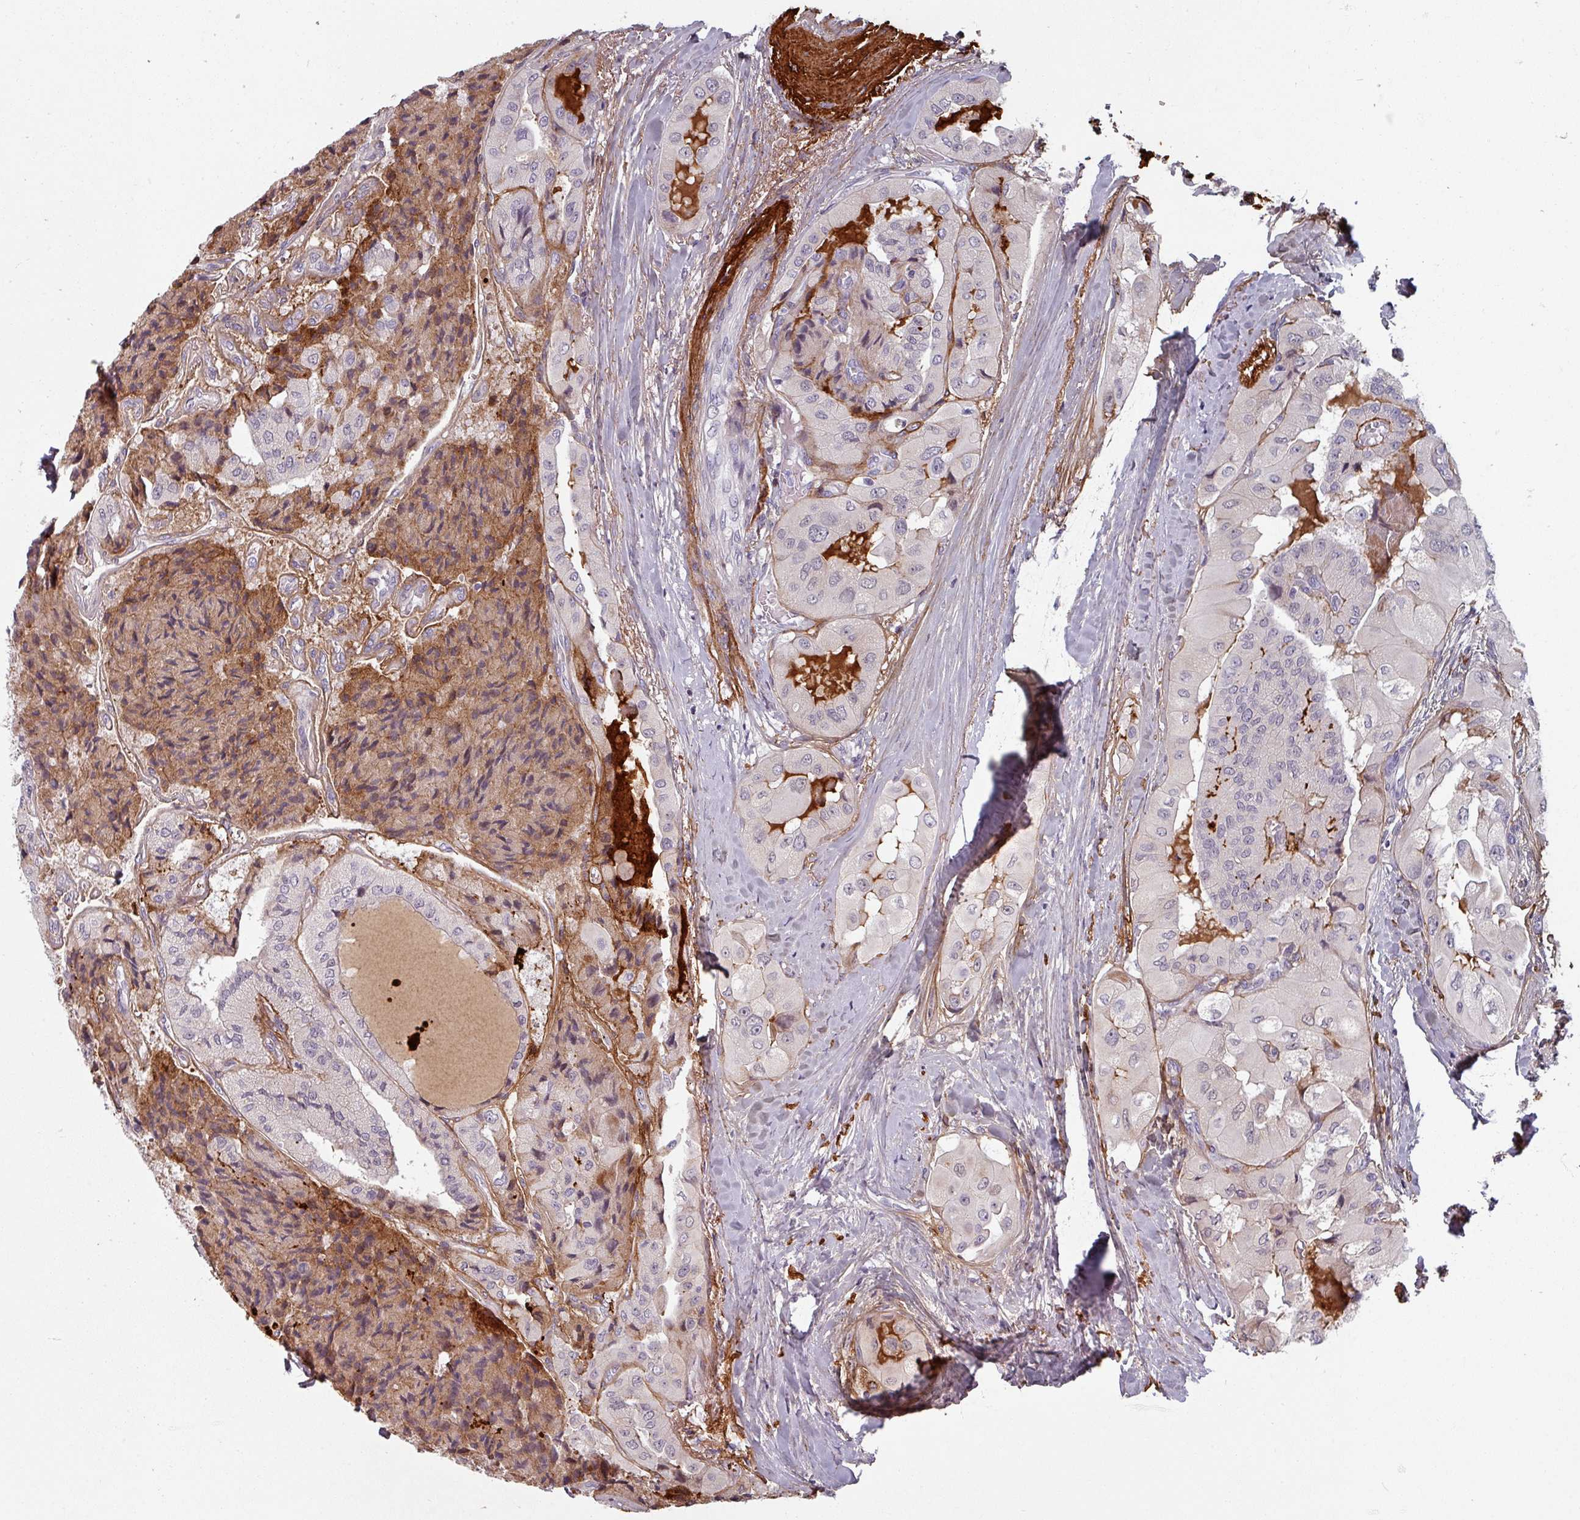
{"staining": {"intensity": "moderate", "quantity": "<25%", "location": "cytoplasmic/membranous"}, "tissue": "thyroid cancer", "cell_type": "Tumor cells", "image_type": "cancer", "snomed": [{"axis": "morphology", "description": "Normal tissue, NOS"}, {"axis": "morphology", "description": "Papillary adenocarcinoma, NOS"}, {"axis": "topography", "description": "Thyroid gland"}], "caption": "Immunohistochemical staining of thyroid cancer (papillary adenocarcinoma) reveals moderate cytoplasmic/membranous protein expression in approximately <25% of tumor cells. The protein of interest is stained brown, and the nuclei are stained in blue (DAB (3,3'-diaminobenzidine) IHC with brightfield microscopy, high magnification).", "gene": "CYB5RL", "patient": {"sex": "female", "age": 59}}